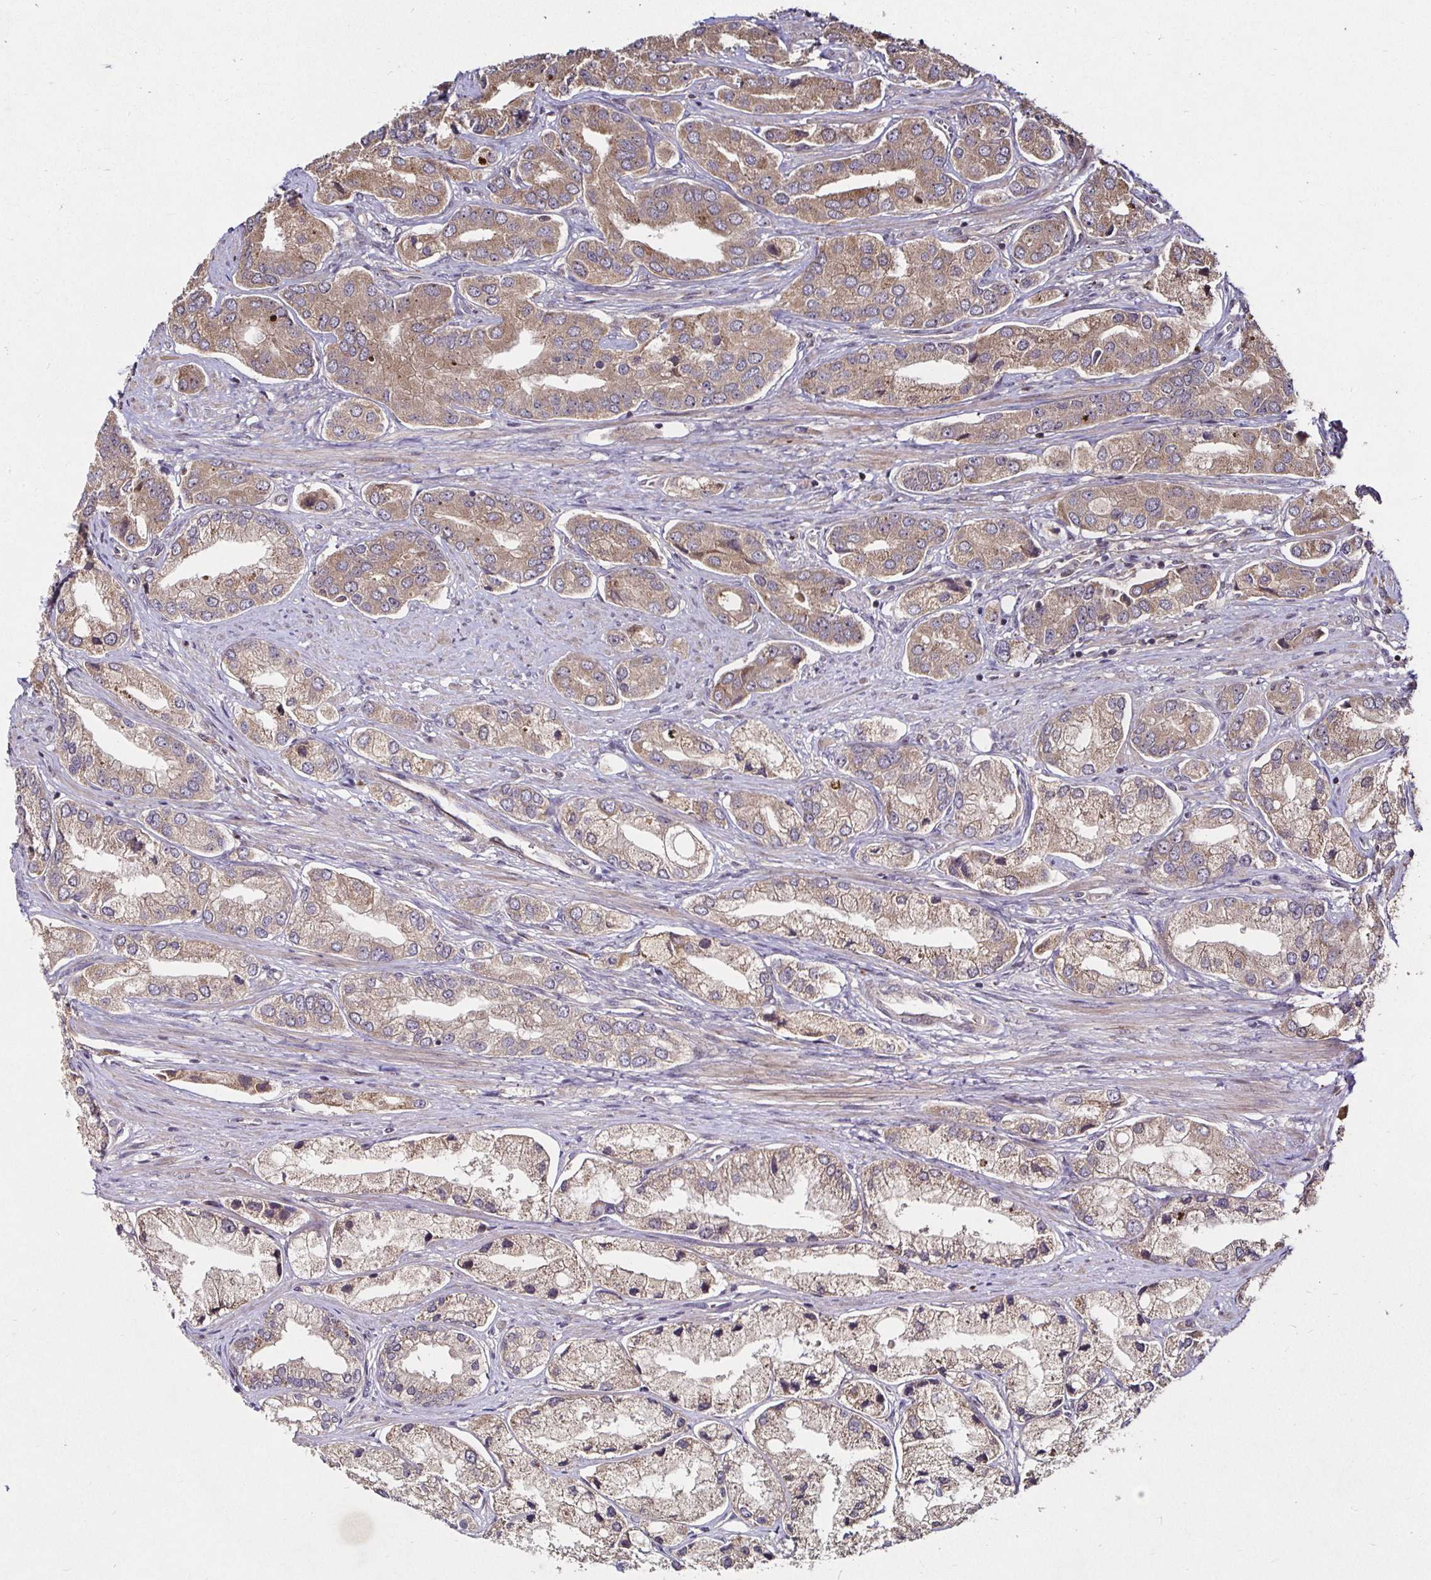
{"staining": {"intensity": "moderate", "quantity": ">75%", "location": "cytoplasmic/membranous"}, "tissue": "prostate cancer", "cell_type": "Tumor cells", "image_type": "cancer", "snomed": [{"axis": "morphology", "description": "Adenocarcinoma, Low grade"}, {"axis": "topography", "description": "Prostate"}], "caption": "Protein expression analysis of human prostate cancer (low-grade adenocarcinoma) reveals moderate cytoplasmic/membranous expression in approximately >75% of tumor cells.", "gene": "SMYD3", "patient": {"sex": "male", "age": 69}}